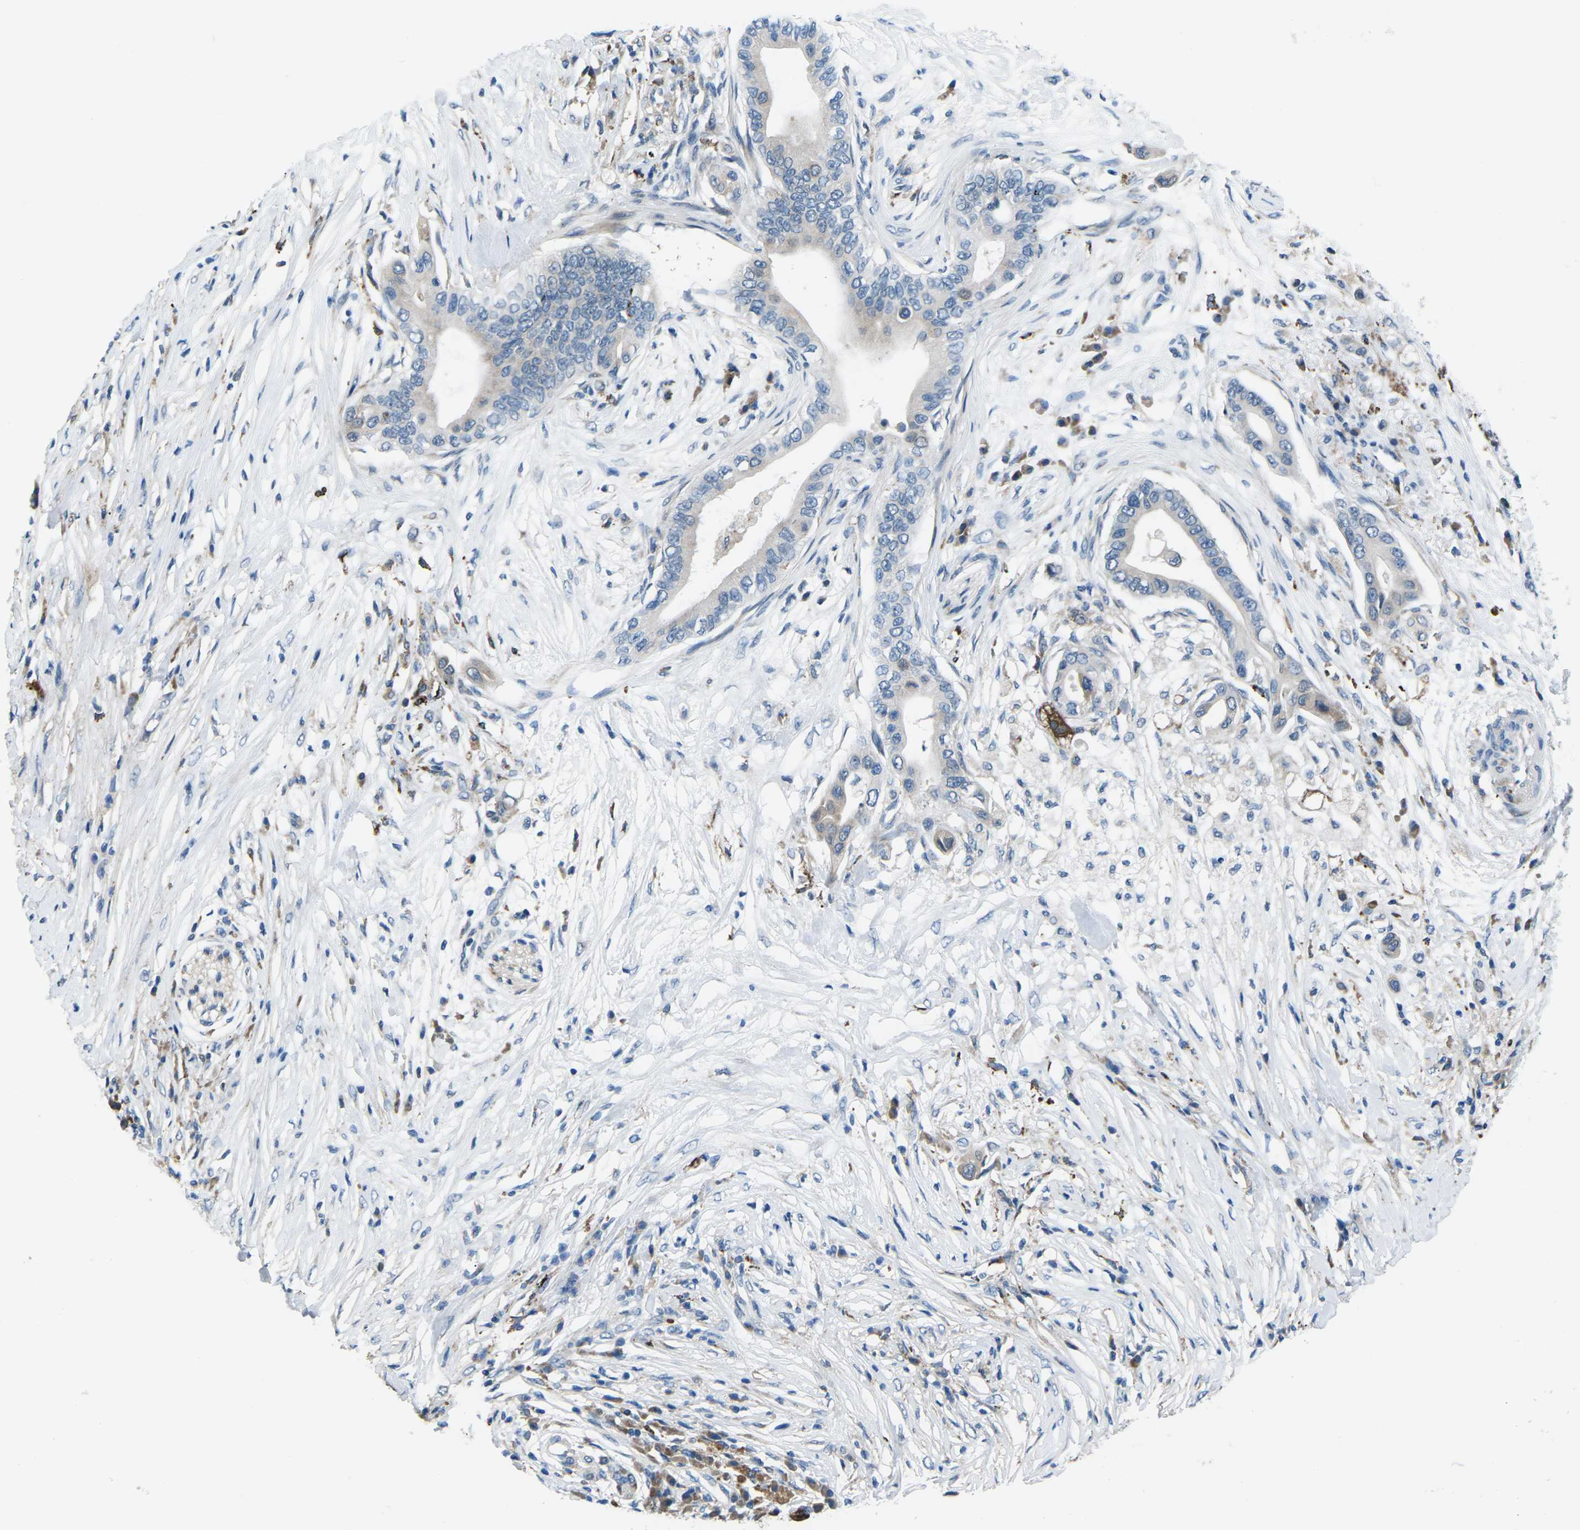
{"staining": {"intensity": "weak", "quantity": "<25%", "location": "cytoplasmic/membranous"}, "tissue": "pancreatic cancer", "cell_type": "Tumor cells", "image_type": "cancer", "snomed": [{"axis": "morphology", "description": "Adenocarcinoma, NOS"}, {"axis": "topography", "description": "Pancreas"}], "caption": "An immunohistochemistry (IHC) histopathology image of adenocarcinoma (pancreatic) is shown. There is no staining in tumor cells of adenocarcinoma (pancreatic).", "gene": "PTPN1", "patient": {"sex": "male", "age": 77}}